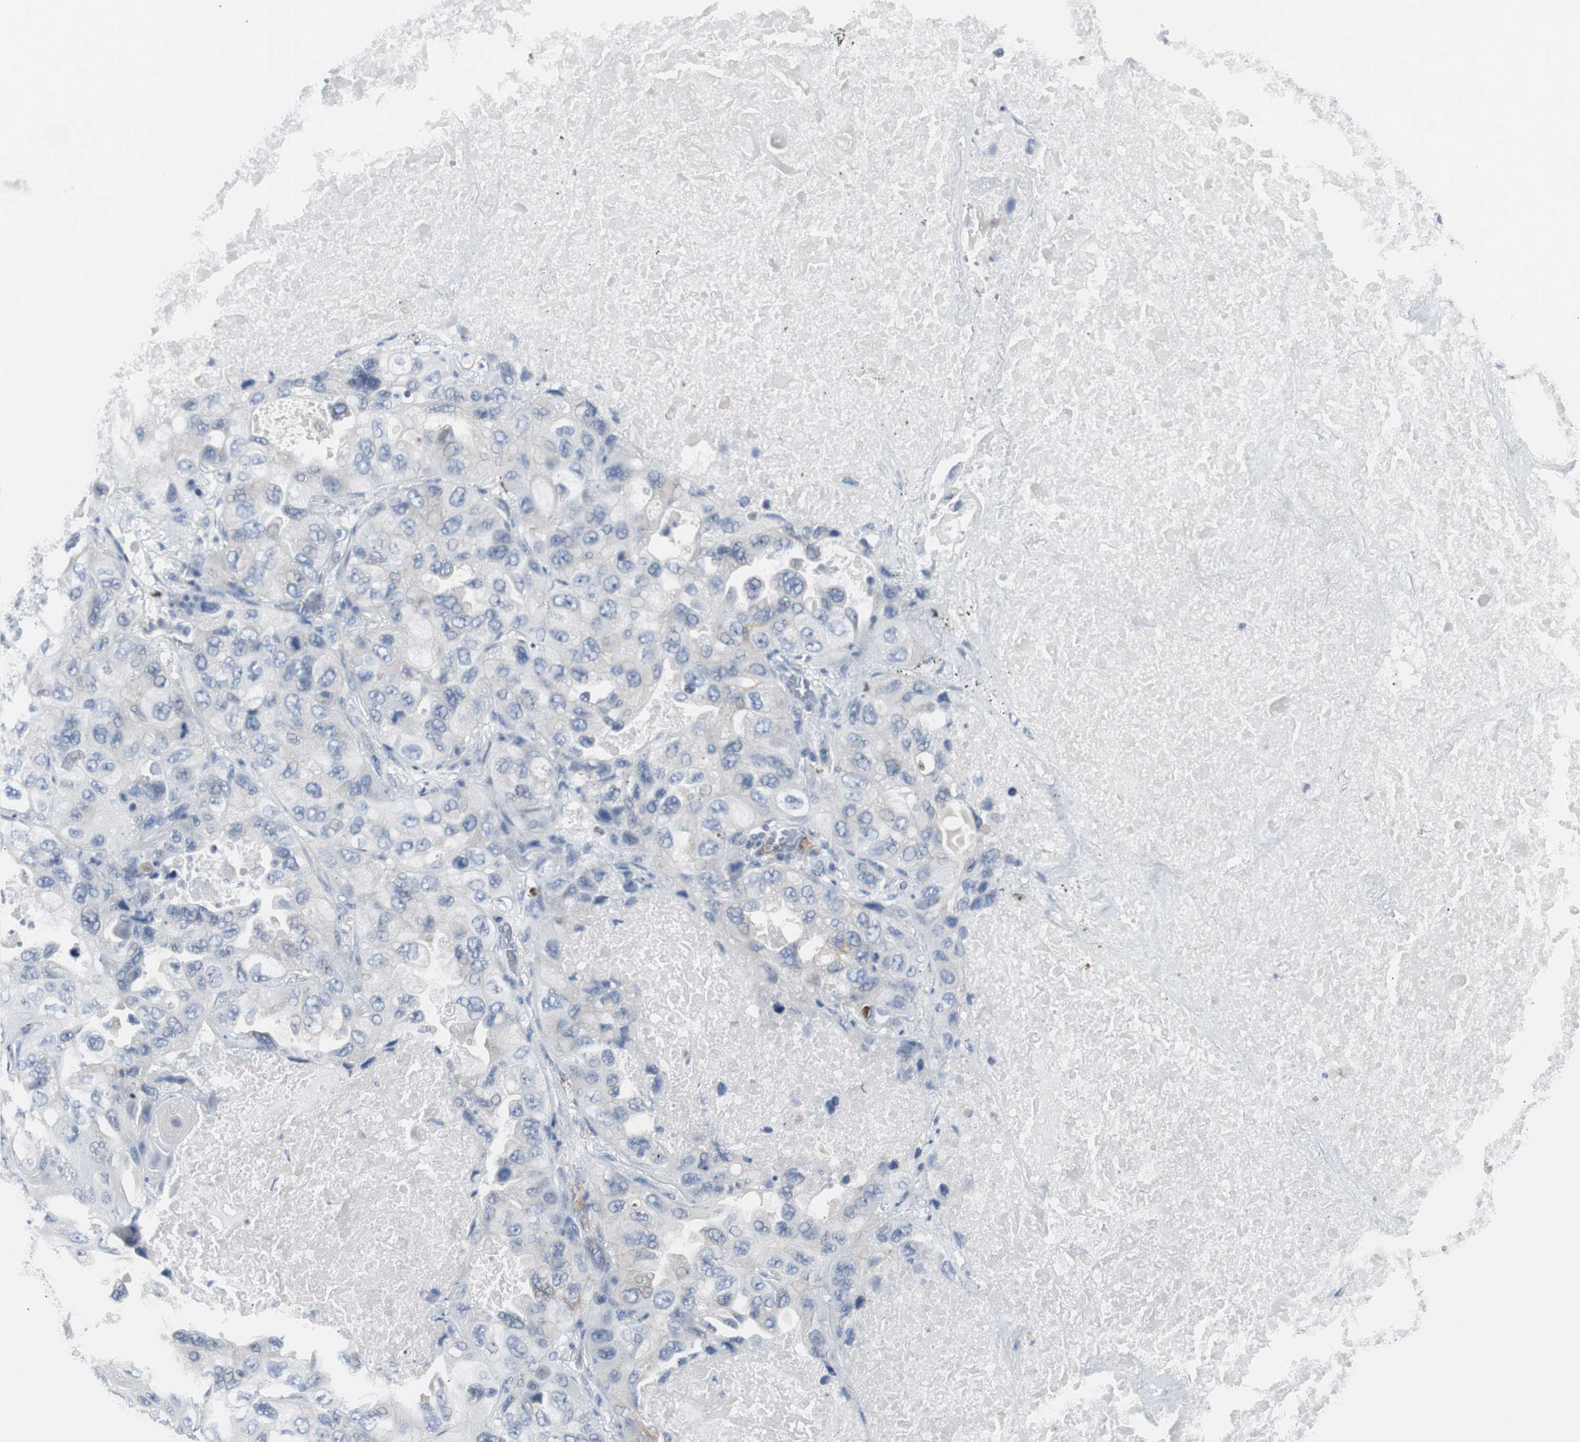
{"staining": {"intensity": "negative", "quantity": "none", "location": "none"}, "tissue": "lung cancer", "cell_type": "Tumor cells", "image_type": "cancer", "snomed": [{"axis": "morphology", "description": "Squamous cell carcinoma, NOS"}, {"axis": "topography", "description": "Lung"}], "caption": "Tumor cells show no significant positivity in lung cancer (squamous cell carcinoma).", "gene": "RASA1", "patient": {"sex": "female", "age": 73}}